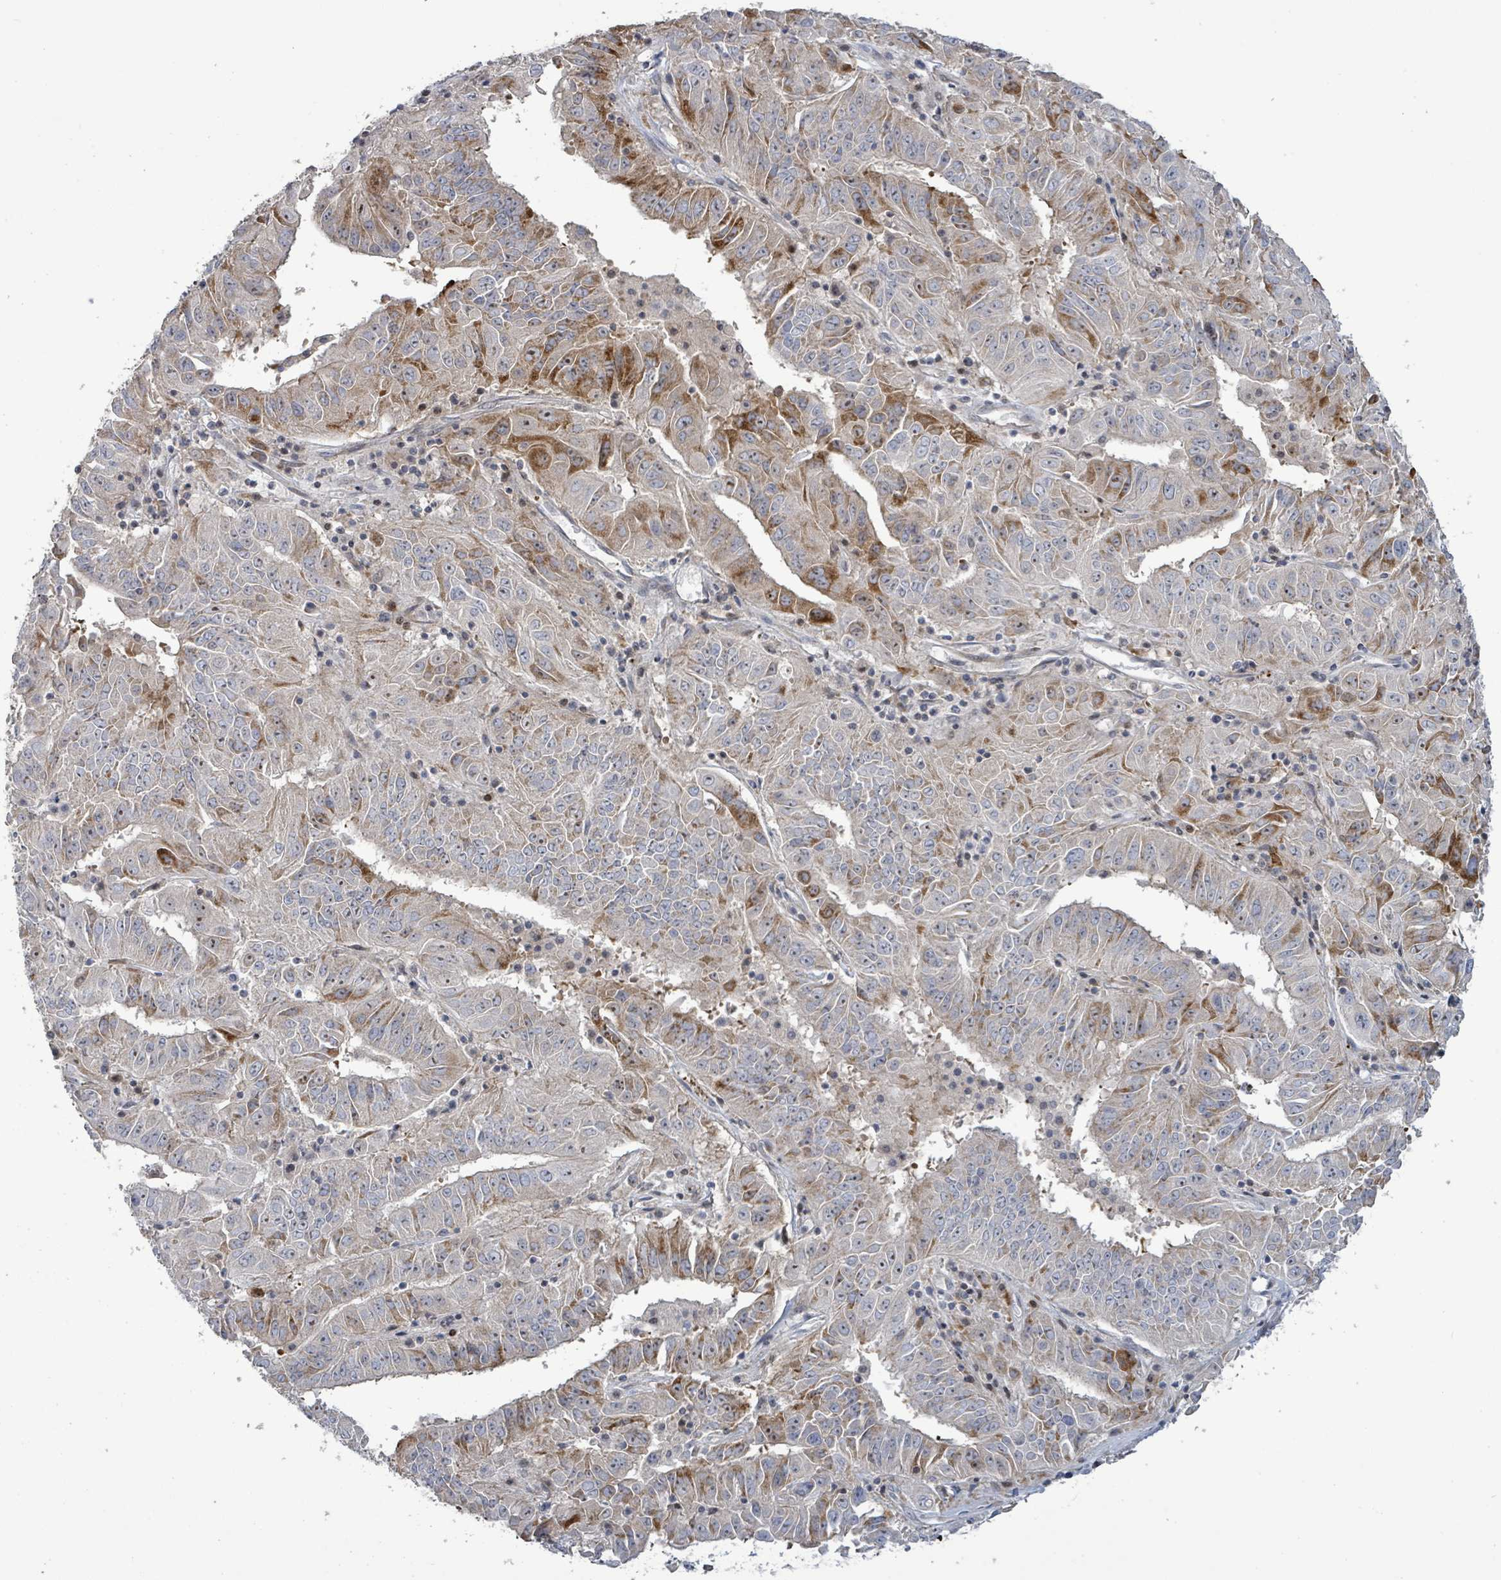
{"staining": {"intensity": "moderate", "quantity": "25%-75%", "location": "cytoplasmic/membranous"}, "tissue": "pancreatic cancer", "cell_type": "Tumor cells", "image_type": "cancer", "snomed": [{"axis": "morphology", "description": "Adenocarcinoma, NOS"}, {"axis": "topography", "description": "Pancreas"}], "caption": "Immunohistochemistry (IHC) staining of adenocarcinoma (pancreatic), which exhibits medium levels of moderate cytoplasmic/membranous staining in approximately 25%-75% of tumor cells indicating moderate cytoplasmic/membranous protein positivity. The staining was performed using DAB (brown) for protein detection and nuclei were counterstained in hematoxylin (blue).", "gene": "LILRA4", "patient": {"sex": "male", "age": 63}}